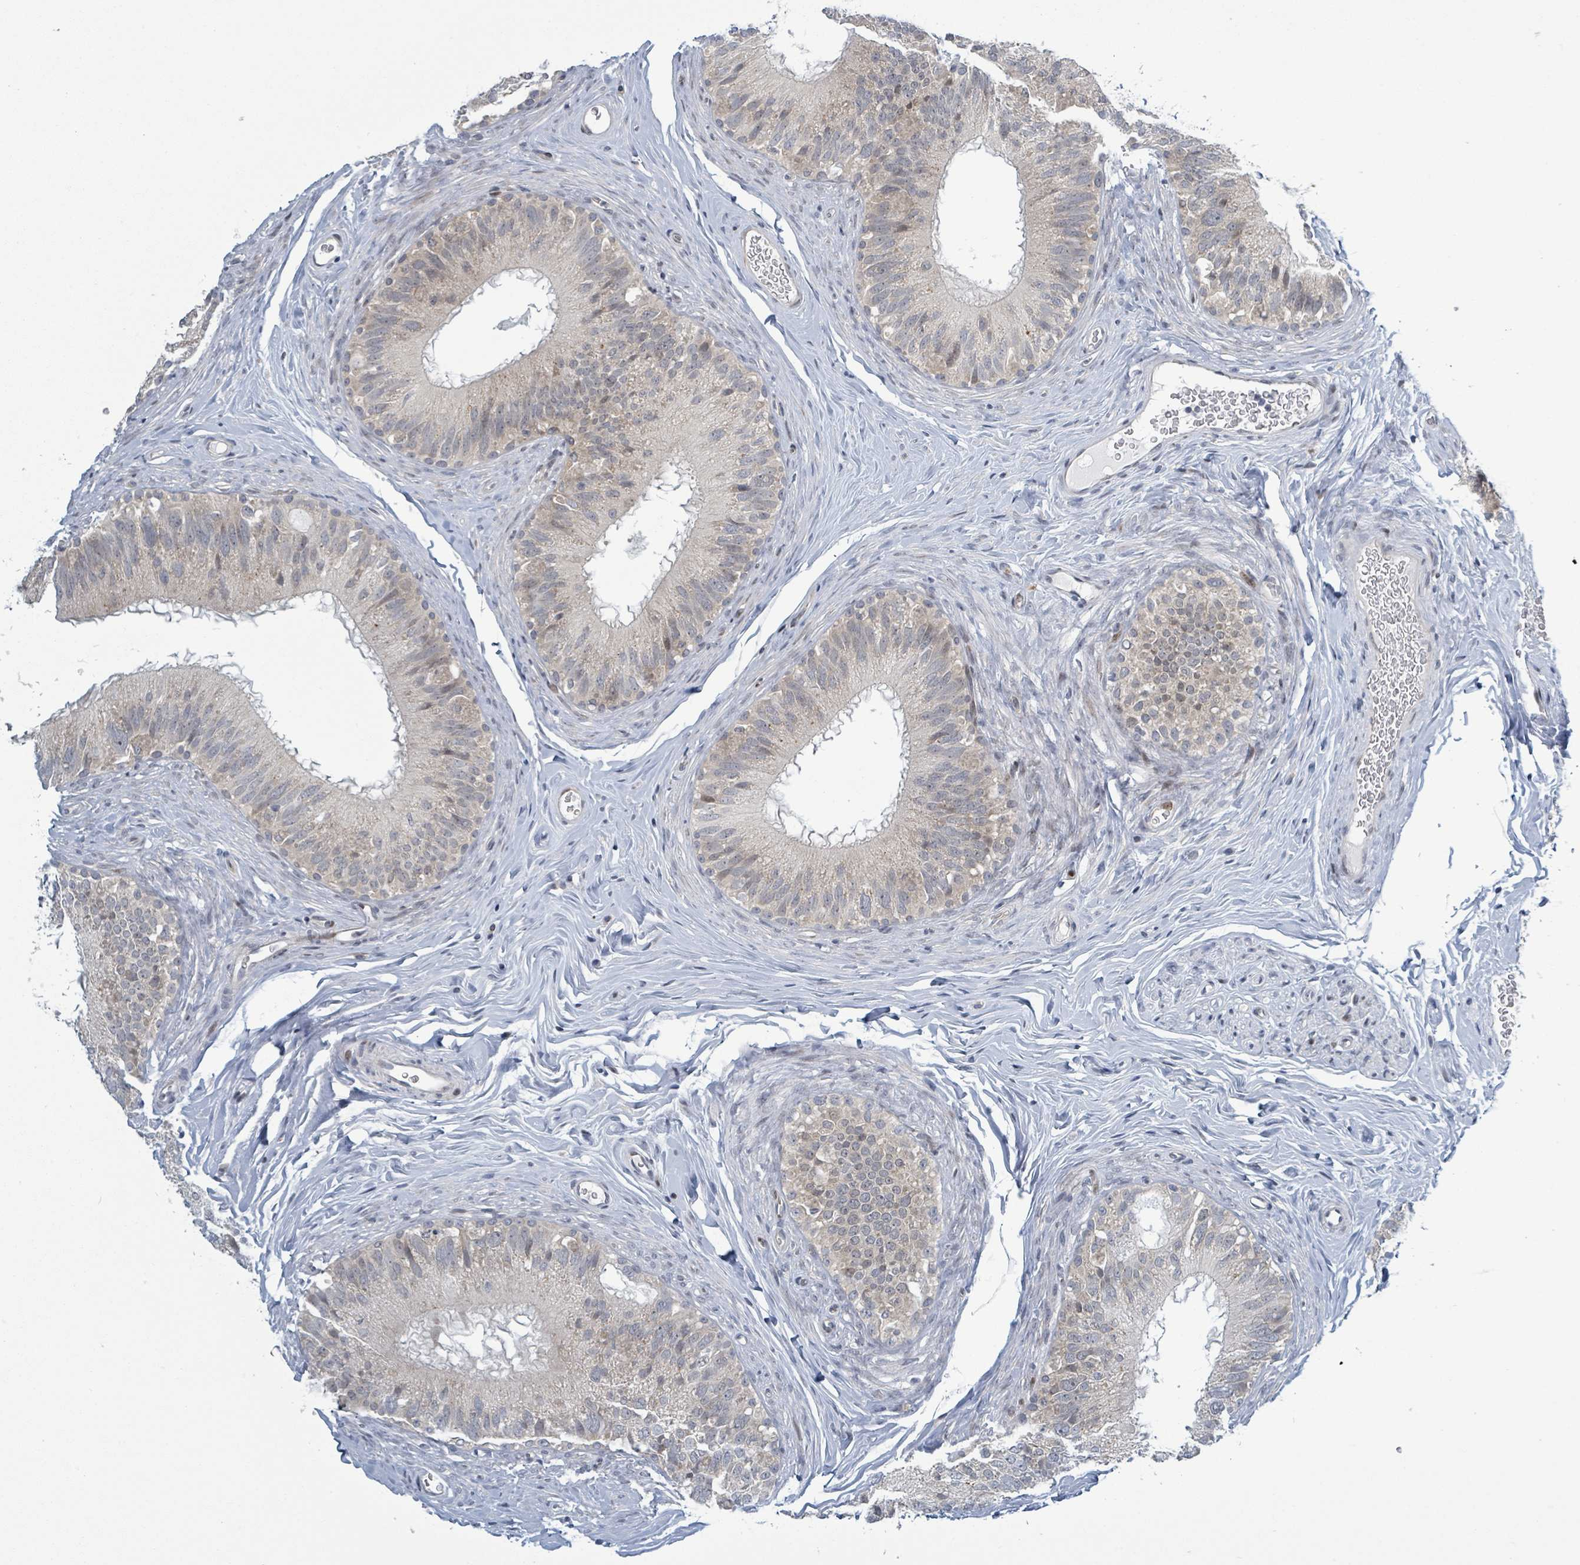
{"staining": {"intensity": "weak", "quantity": "25%-75%", "location": "cytoplasmic/membranous"}, "tissue": "epididymis", "cell_type": "Glandular cells", "image_type": "normal", "snomed": [{"axis": "morphology", "description": "Normal tissue, NOS"}, {"axis": "topography", "description": "Epididymis"}], "caption": "Immunohistochemistry (IHC) (DAB (3,3'-diaminobenzidine)) staining of normal human epididymis reveals weak cytoplasmic/membranous protein expression in approximately 25%-75% of glandular cells.", "gene": "RPL32", "patient": {"sex": "male", "age": 38}}